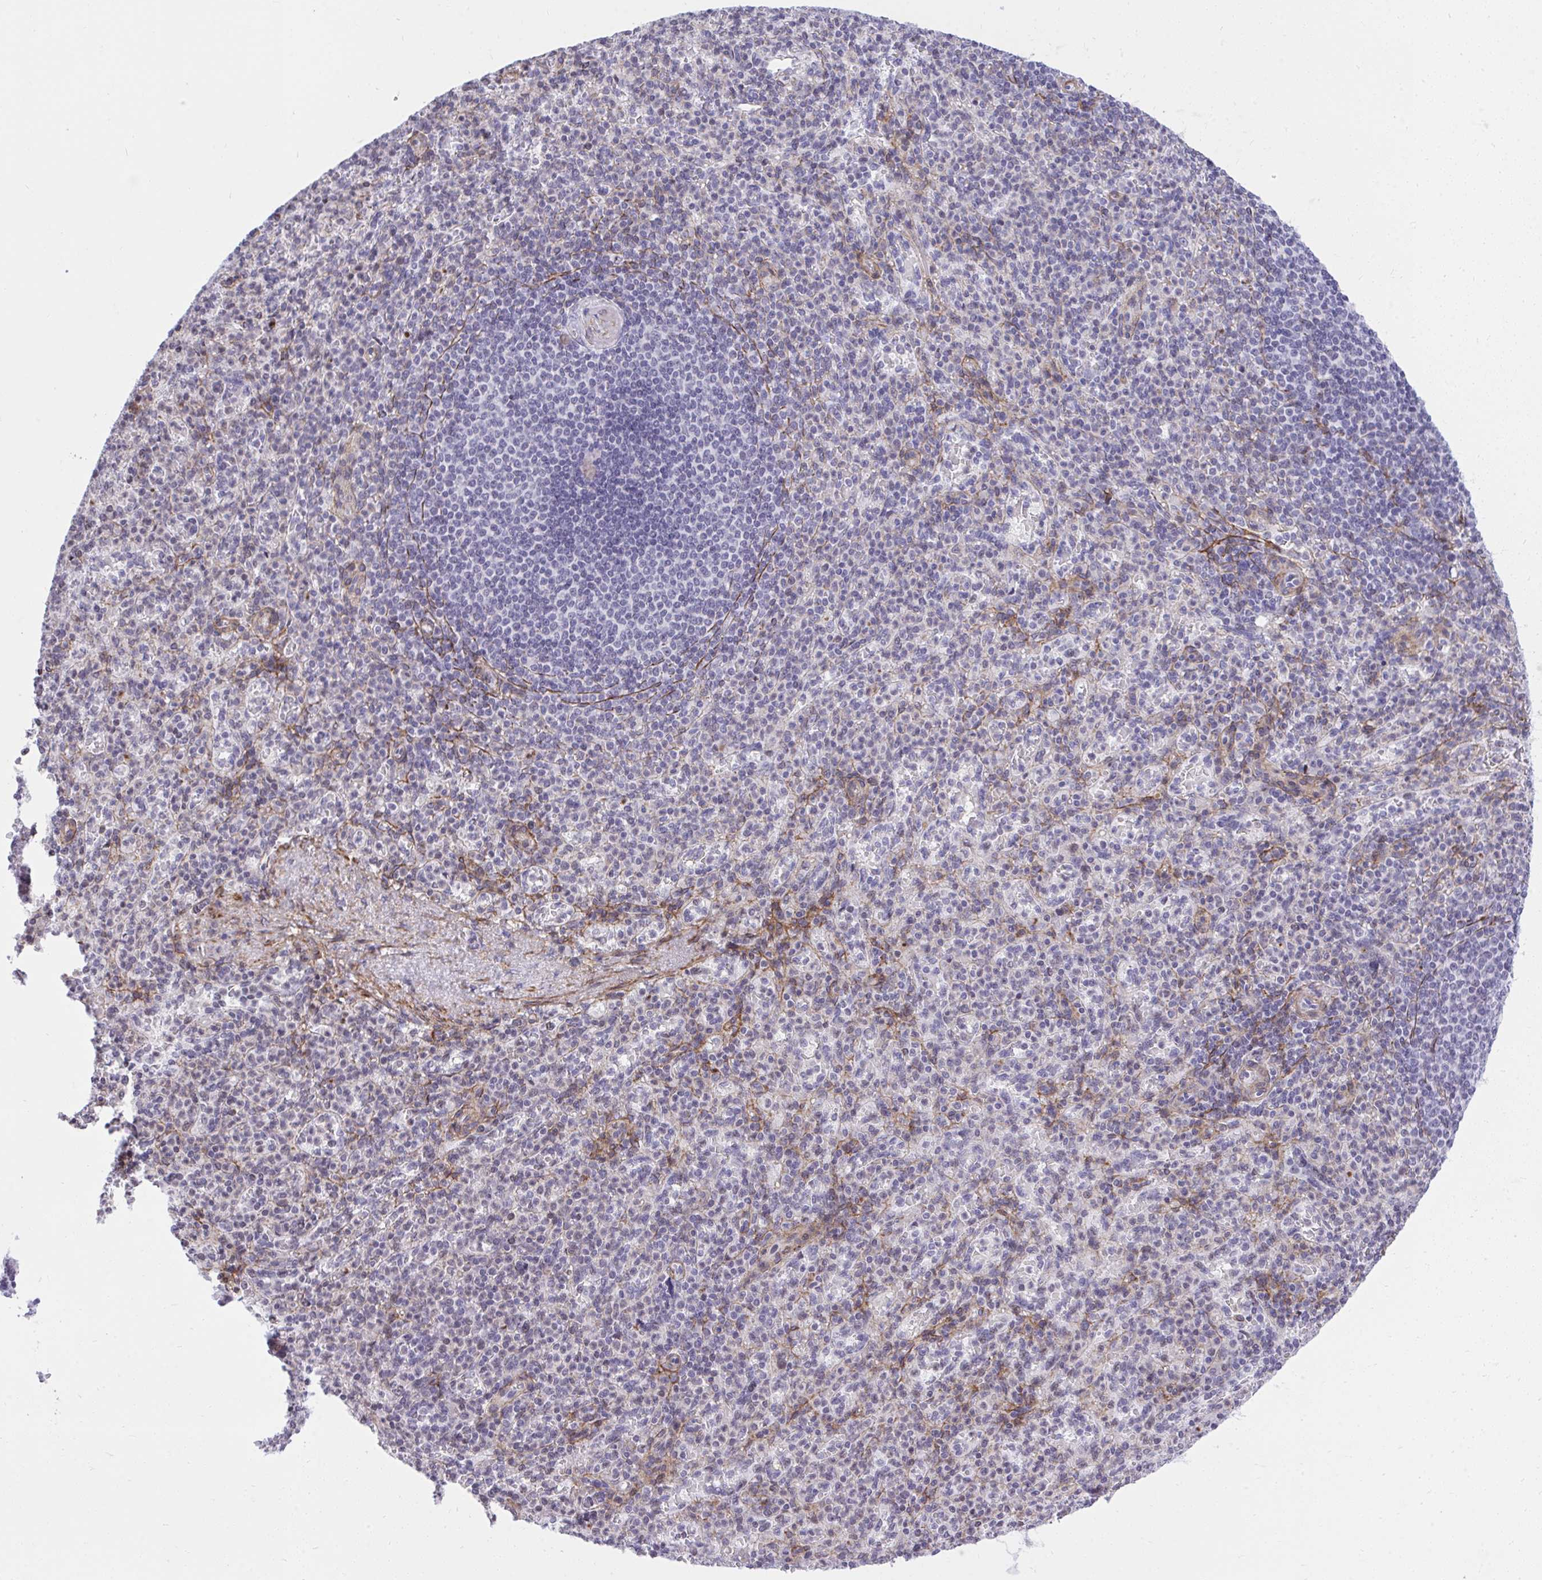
{"staining": {"intensity": "negative", "quantity": "none", "location": "none"}, "tissue": "spleen", "cell_type": "Cells in red pulp", "image_type": "normal", "snomed": [{"axis": "morphology", "description": "Normal tissue, NOS"}, {"axis": "topography", "description": "Spleen"}], "caption": "A high-resolution micrograph shows immunohistochemistry staining of benign spleen, which demonstrates no significant staining in cells in red pulp. (DAB immunohistochemistry (IHC) visualized using brightfield microscopy, high magnification).", "gene": "KCNN4", "patient": {"sex": "female", "age": 74}}